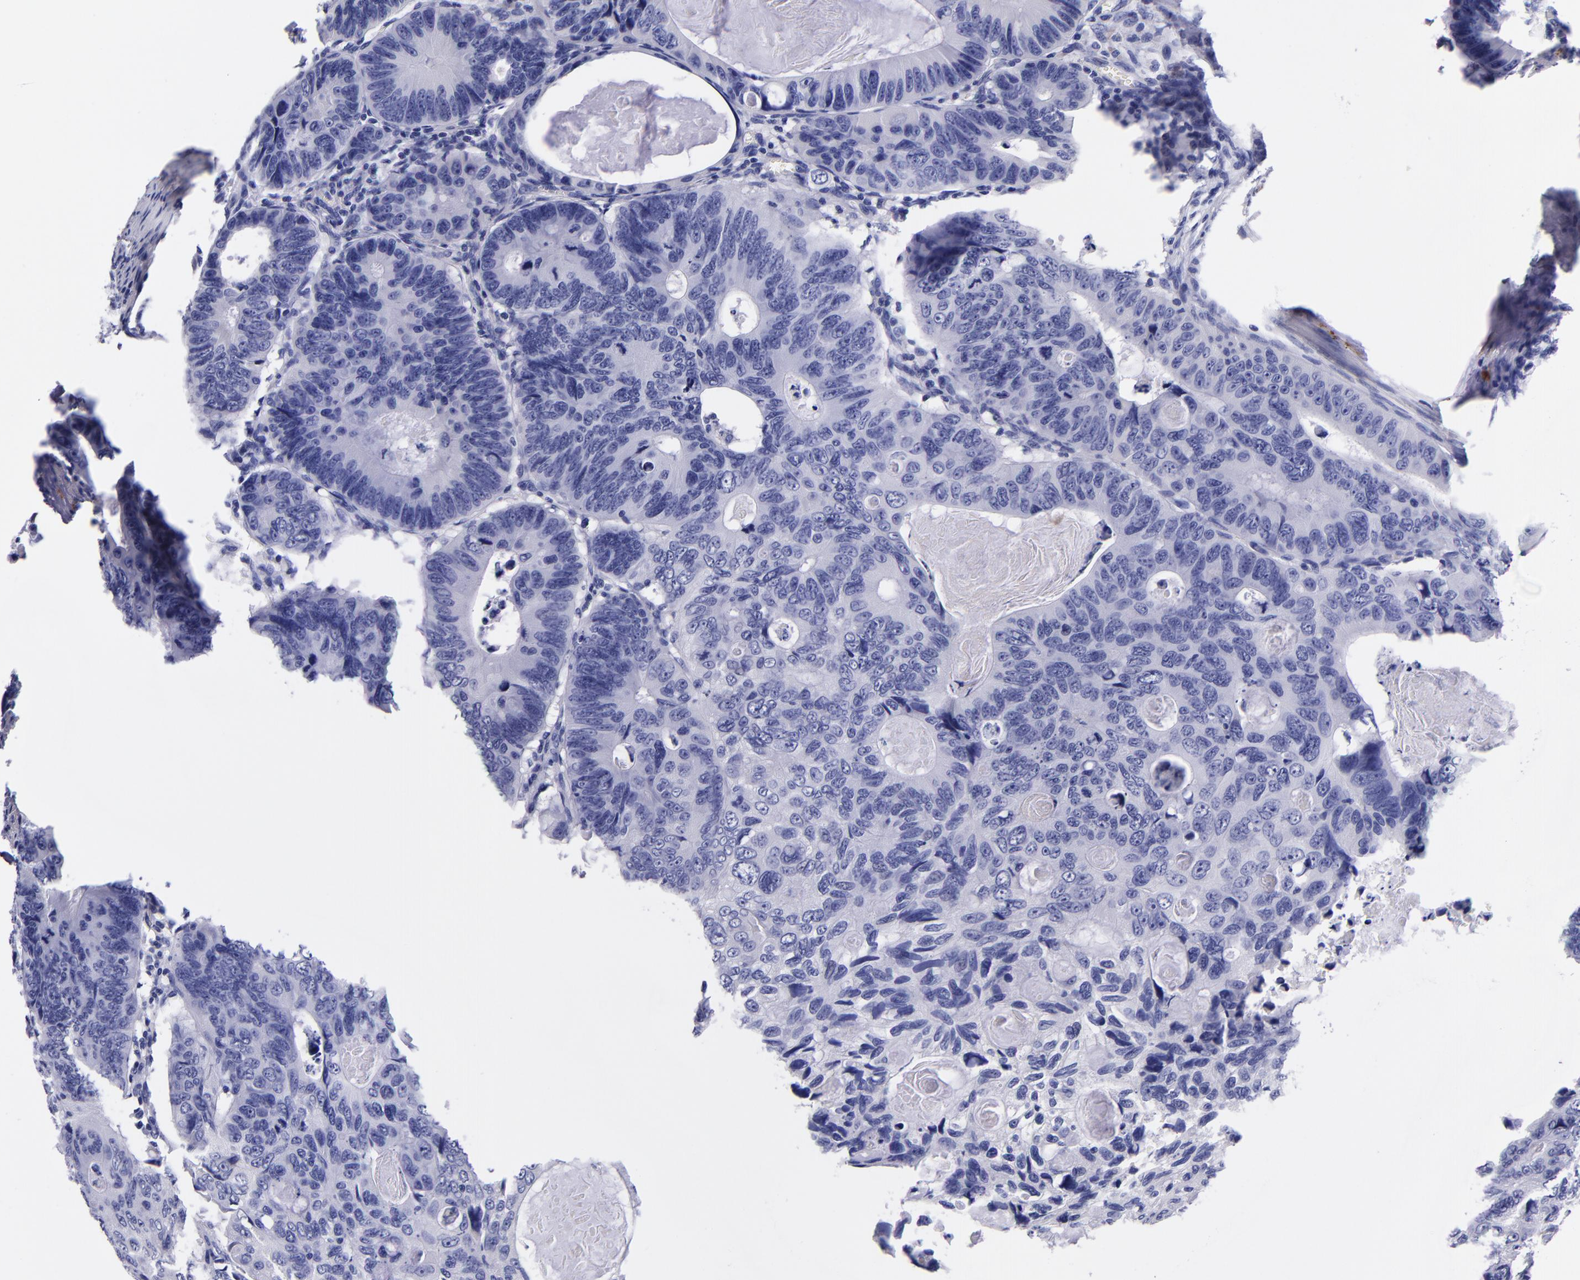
{"staining": {"intensity": "negative", "quantity": "none", "location": "none"}, "tissue": "colorectal cancer", "cell_type": "Tumor cells", "image_type": "cancer", "snomed": [{"axis": "morphology", "description": "Adenocarcinoma, NOS"}, {"axis": "topography", "description": "Colon"}], "caption": "Colorectal cancer (adenocarcinoma) was stained to show a protein in brown. There is no significant positivity in tumor cells.", "gene": "SV2A", "patient": {"sex": "female", "age": 55}}